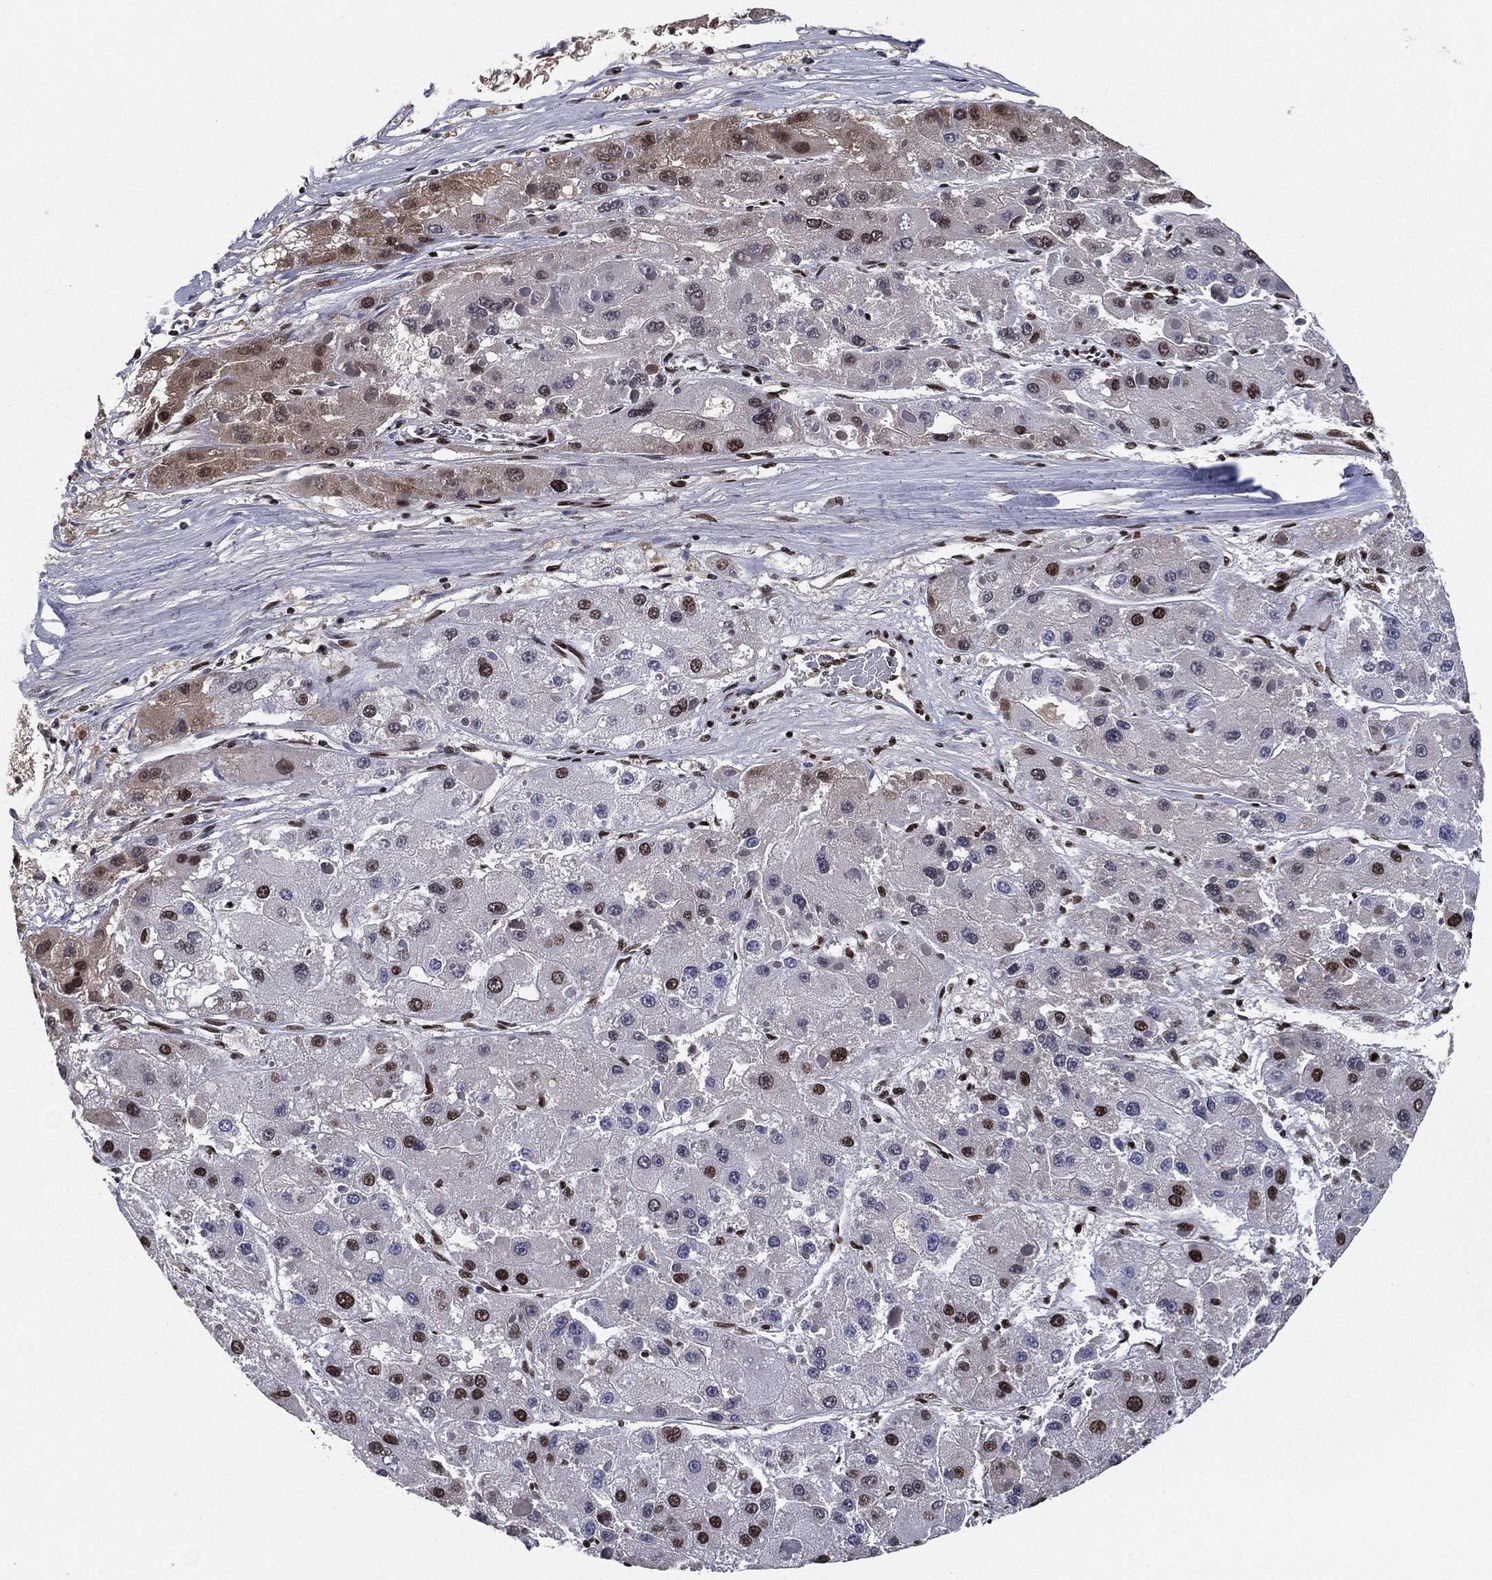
{"staining": {"intensity": "strong", "quantity": "<25%", "location": "nuclear"}, "tissue": "liver cancer", "cell_type": "Tumor cells", "image_type": "cancer", "snomed": [{"axis": "morphology", "description": "Carcinoma, Hepatocellular, NOS"}, {"axis": "topography", "description": "Liver"}], "caption": "Immunohistochemical staining of human liver hepatocellular carcinoma demonstrates medium levels of strong nuclear protein positivity in approximately <25% of tumor cells.", "gene": "RTF1", "patient": {"sex": "female", "age": 73}}